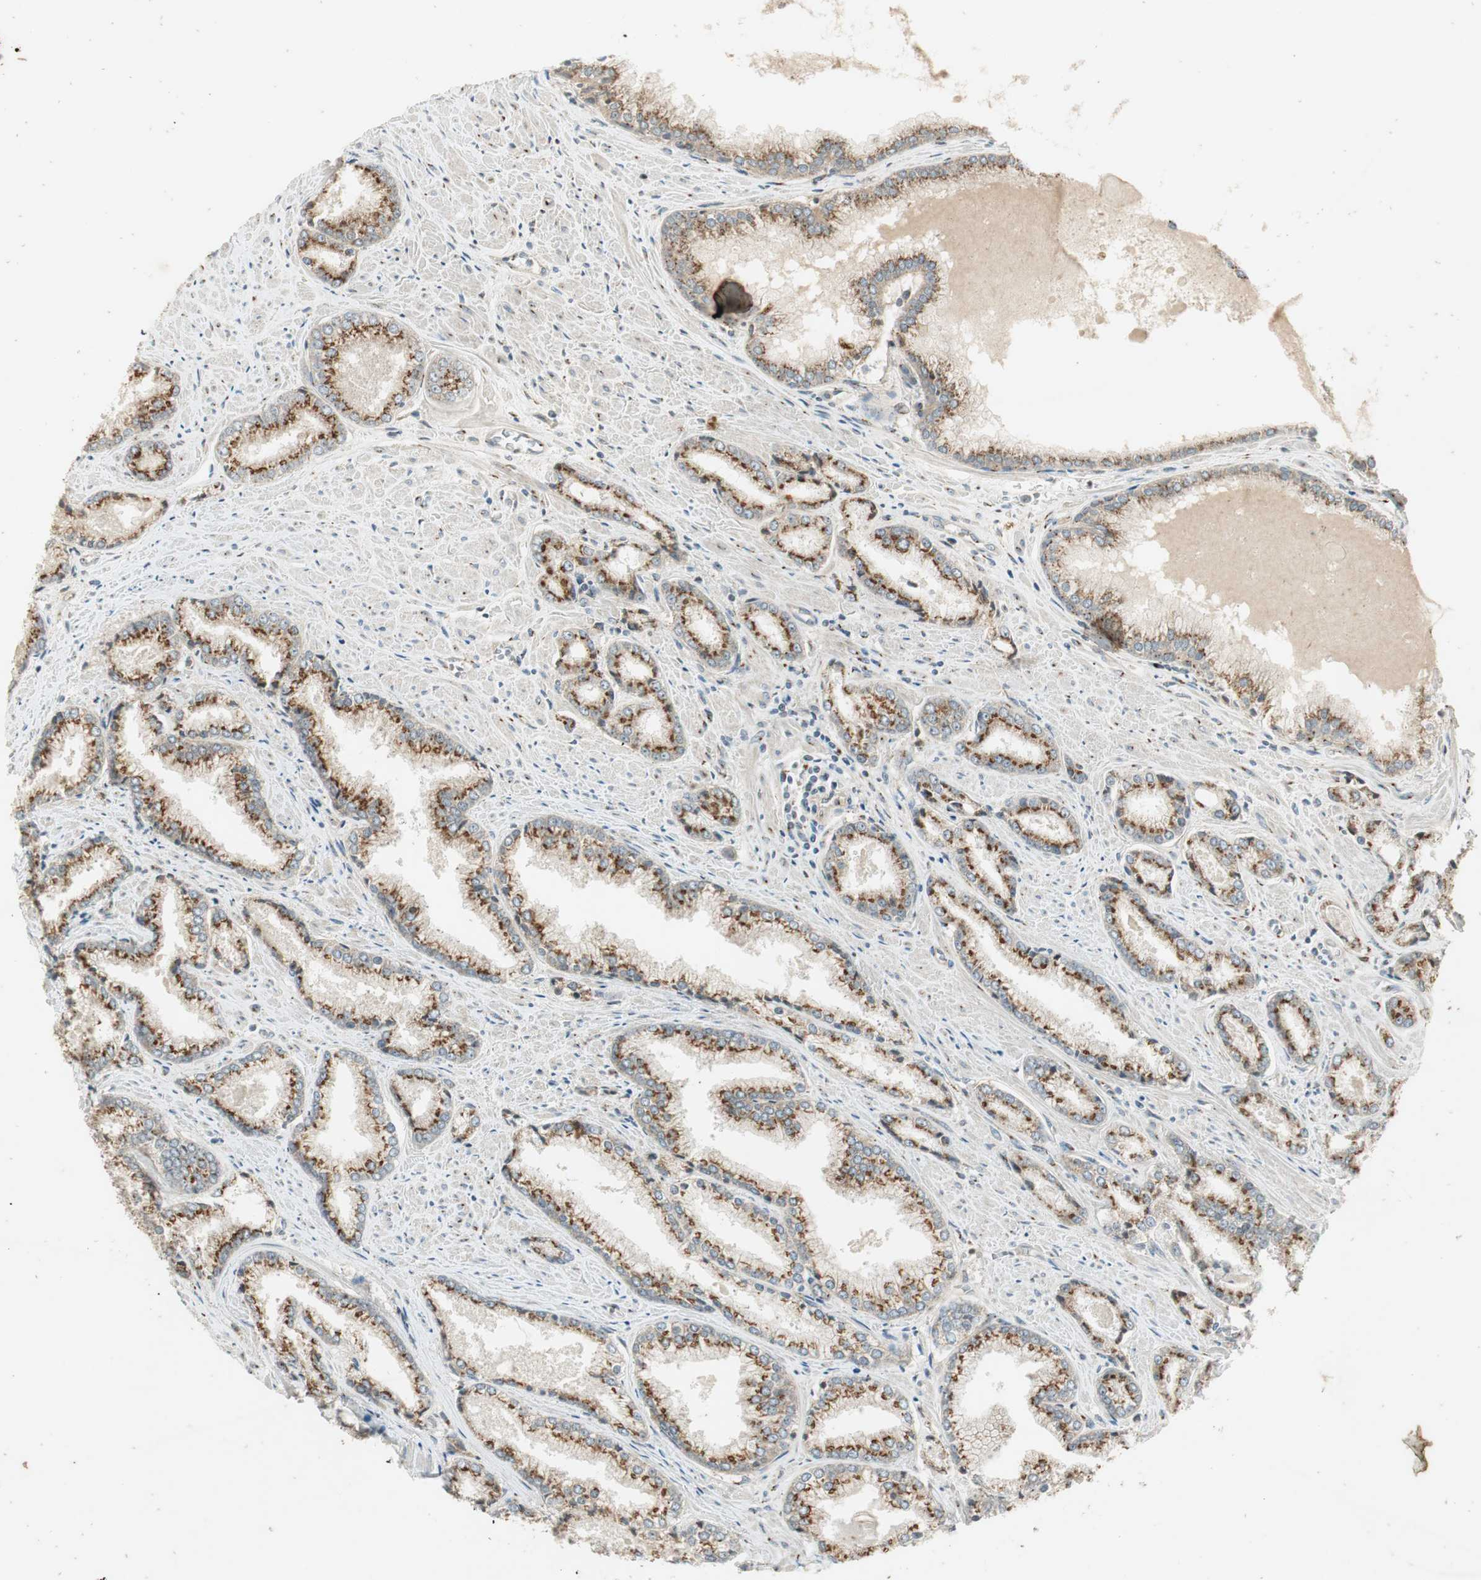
{"staining": {"intensity": "moderate", "quantity": ">75%", "location": "cytoplasmic/membranous"}, "tissue": "prostate cancer", "cell_type": "Tumor cells", "image_type": "cancer", "snomed": [{"axis": "morphology", "description": "Adenocarcinoma, Low grade"}, {"axis": "topography", "description": "Prostate"}], "caption": "The immunohistochemical stain highlights moderate cytoplasmic/membranous positivity in tumor cells of prostate cancer tissue.", "gene": "NEO1", "patient": {"sex": "male", "age": 64}}